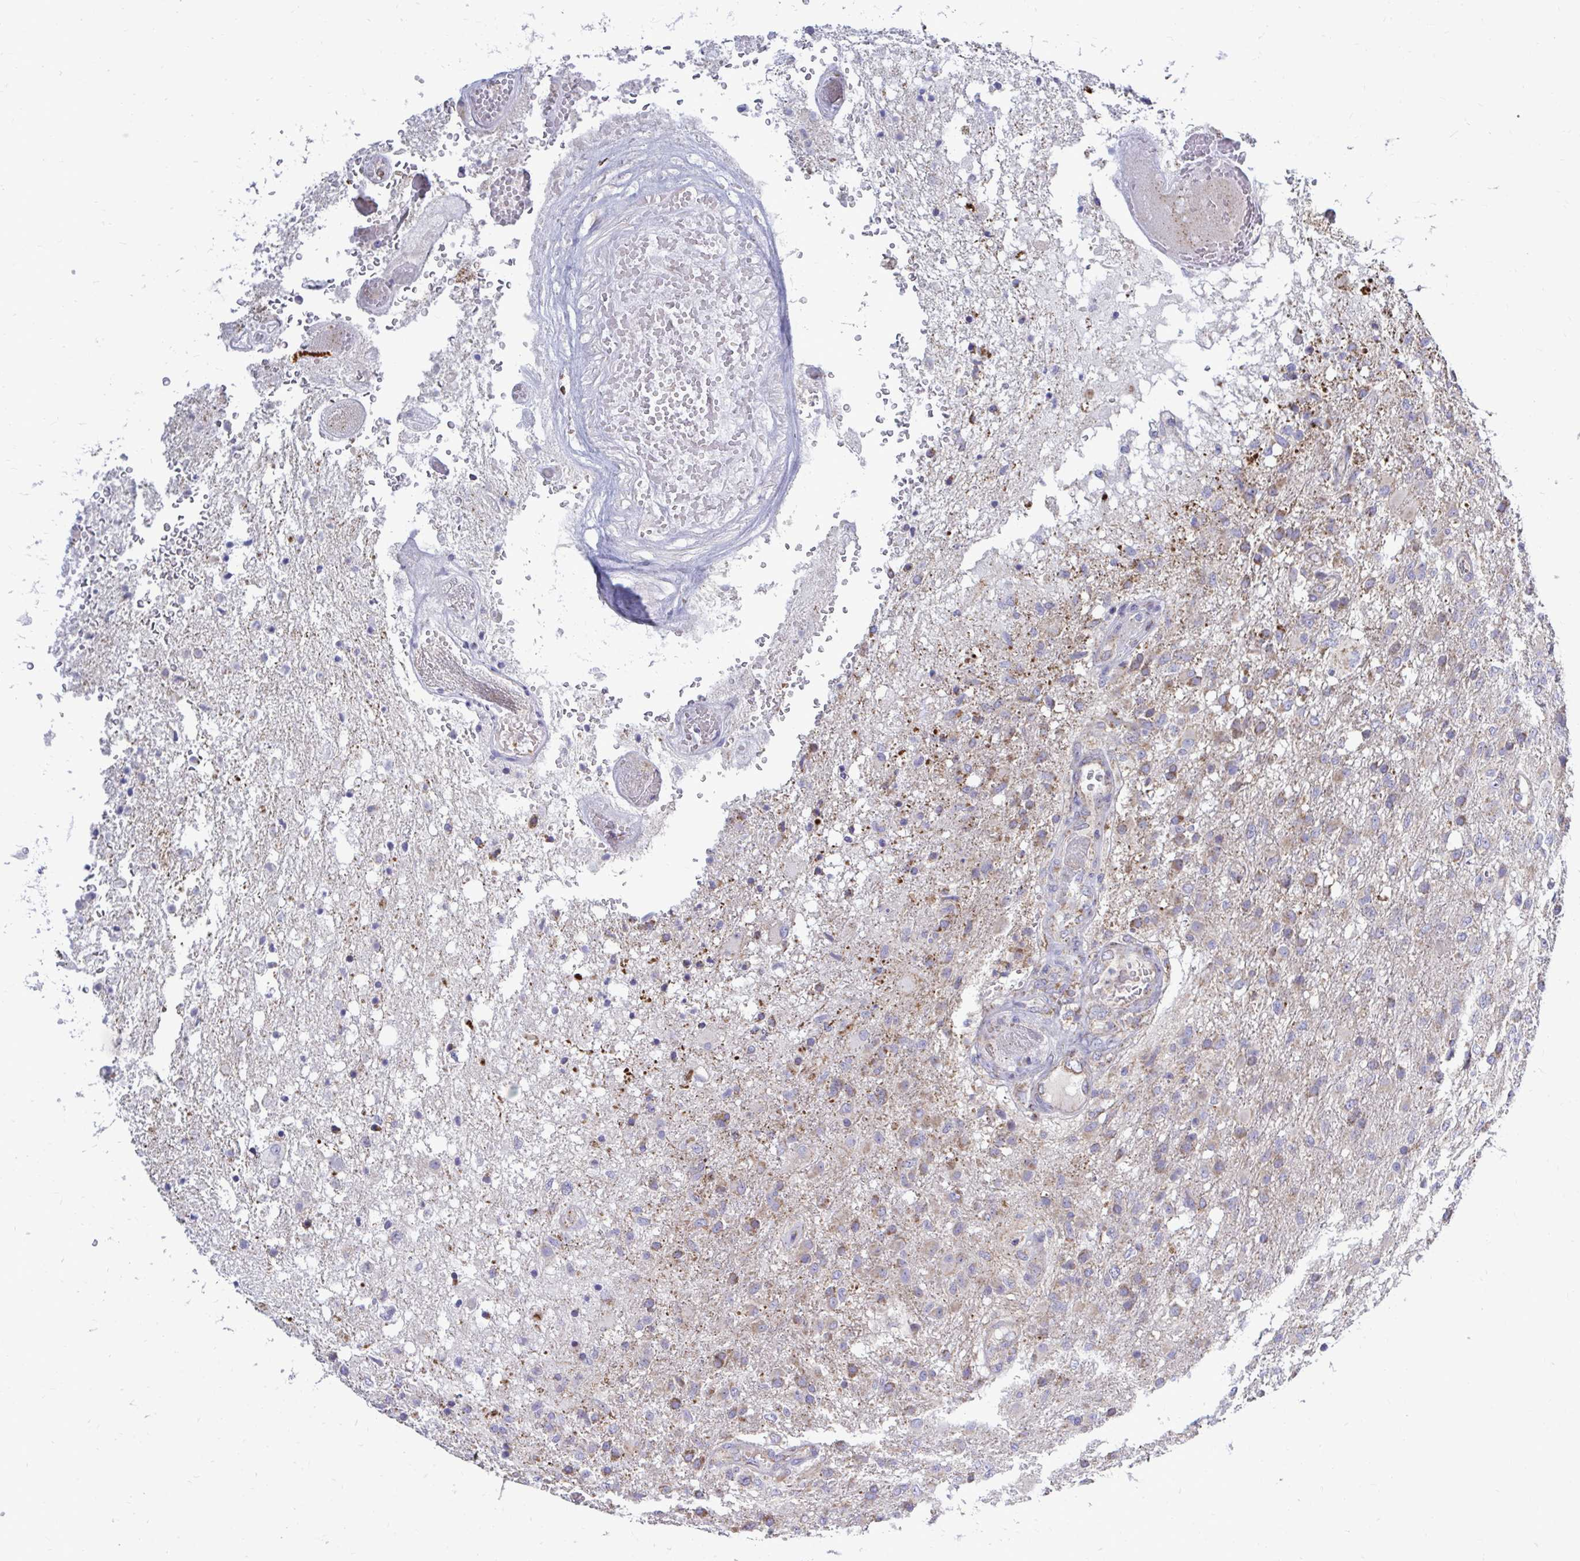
{"staining": {"intensity": "weak", "quantity": "25%-75%", "location": "cytoplasmic/membranous"}, "tissue": "glioma", "cell_type": "Tumor cells", "image_type": "cancer", "snomed": [{"axis": "morphology", "description": "Glioma, malignant, High grade"}, {"axis": "topography", "description": "Brain"}], "caption": "High-grade glioma (malignant) stained with DAB IHC exhibits low levels of weak cytoplasmic/membranous positivity in about 25%-75% of tumor cells. The staining was performed using DAB (3,3'-diaminobenzidine) to visualize the protein expression in brown, while the nuclei were stained in blue with hematoxylin (Magnification: 20x).", "gene": "OR10R2", "patient": {"sex": "female", "age": 74}}